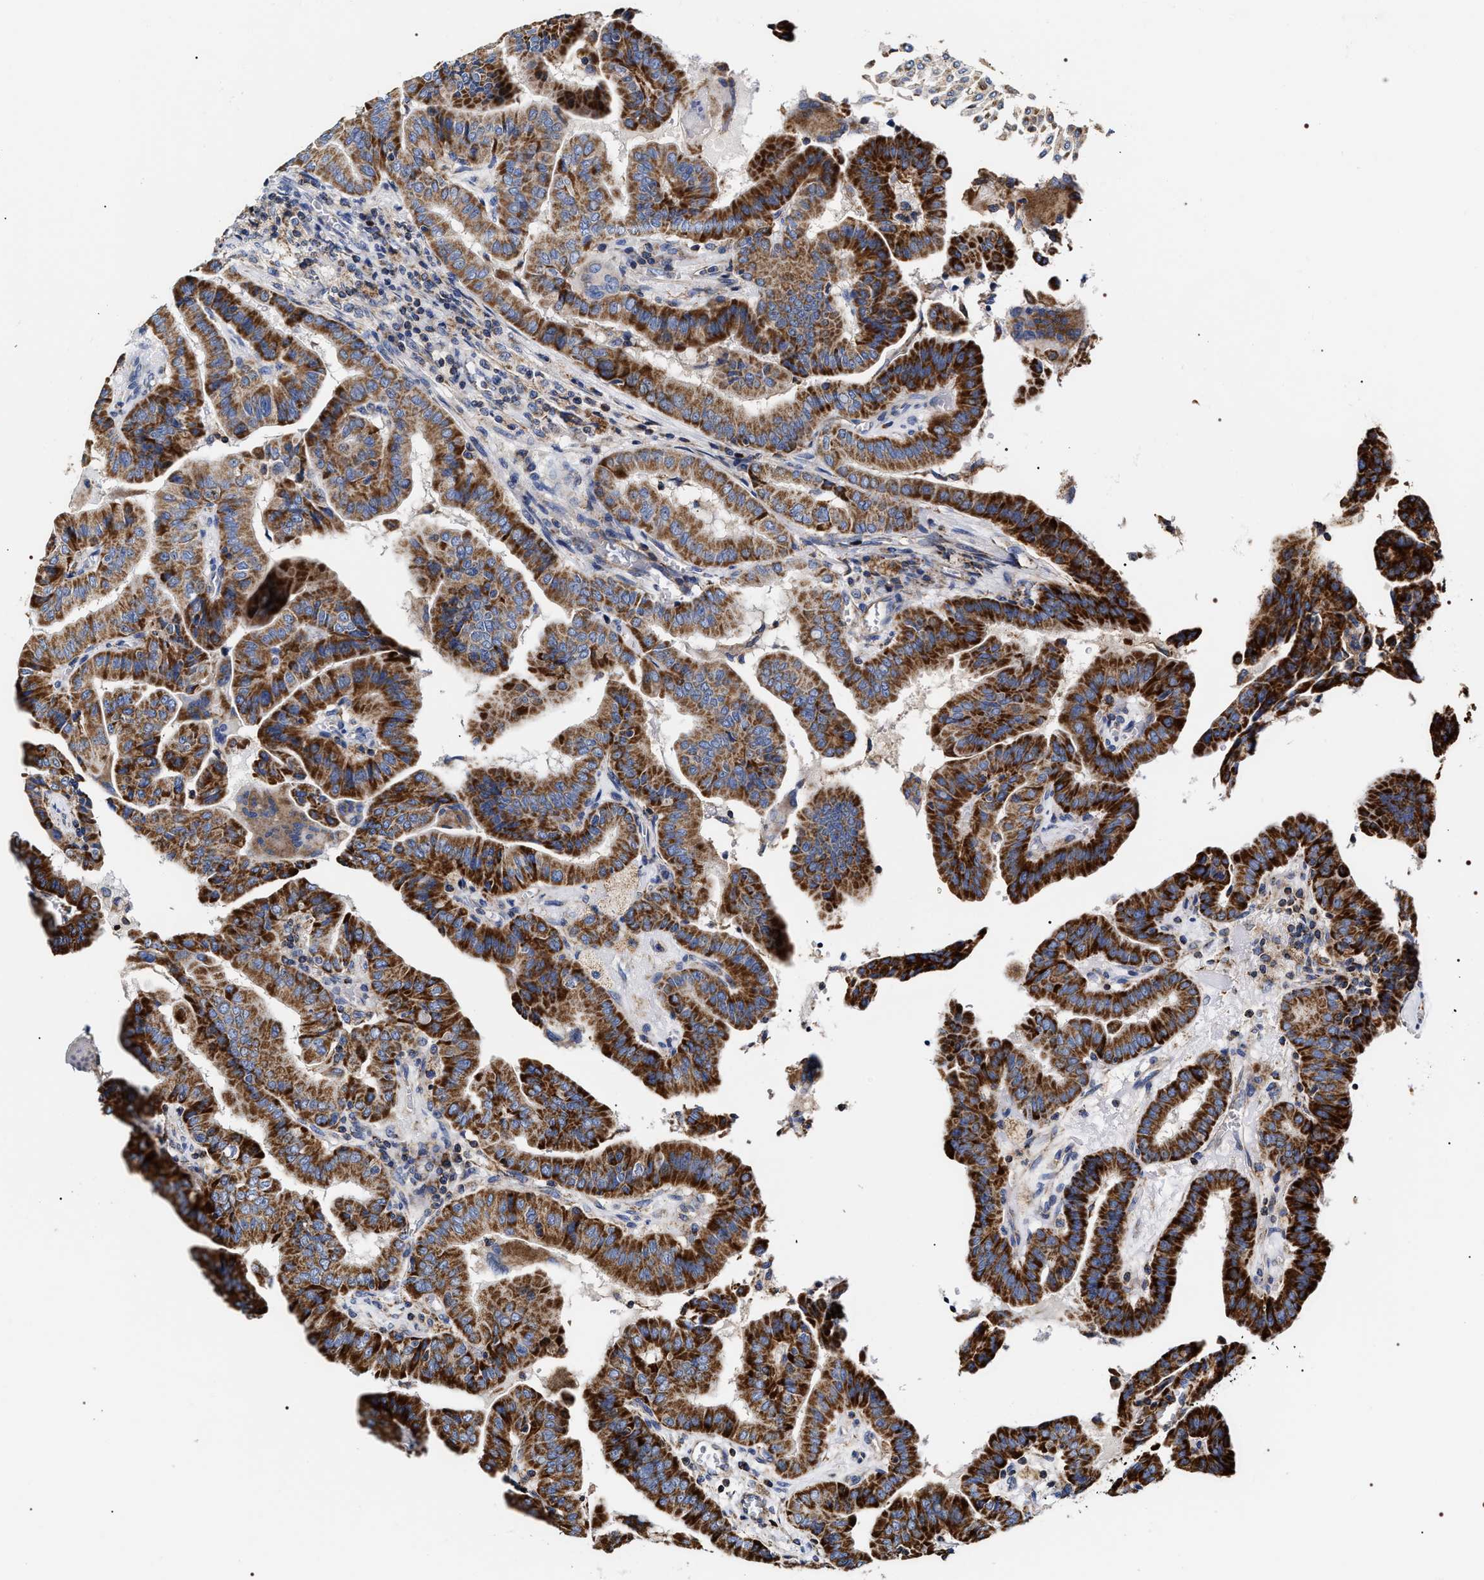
{"staining": {"intensity": "strong", "quantity": ">75%", "location": "cytoplasmic/membranous"}, "tissue": "thyroid cancer", "cell_type": "Tumor cells", "image_type": "cancer", "snomed": [{"axis": "morphology", "description": "Papillary adenocarcinoma, NOS"}, {"axis": "topography", "description": "Thyroid gland"}], "caption": "A high amount of strong cytoplasmic/membranous positivity is seen in about >75% of tumor cells in papillary adenocarcinoma (thyroid) tissue.", "gene": "COG5", "patient": {"sex": "male", "age": 33}}